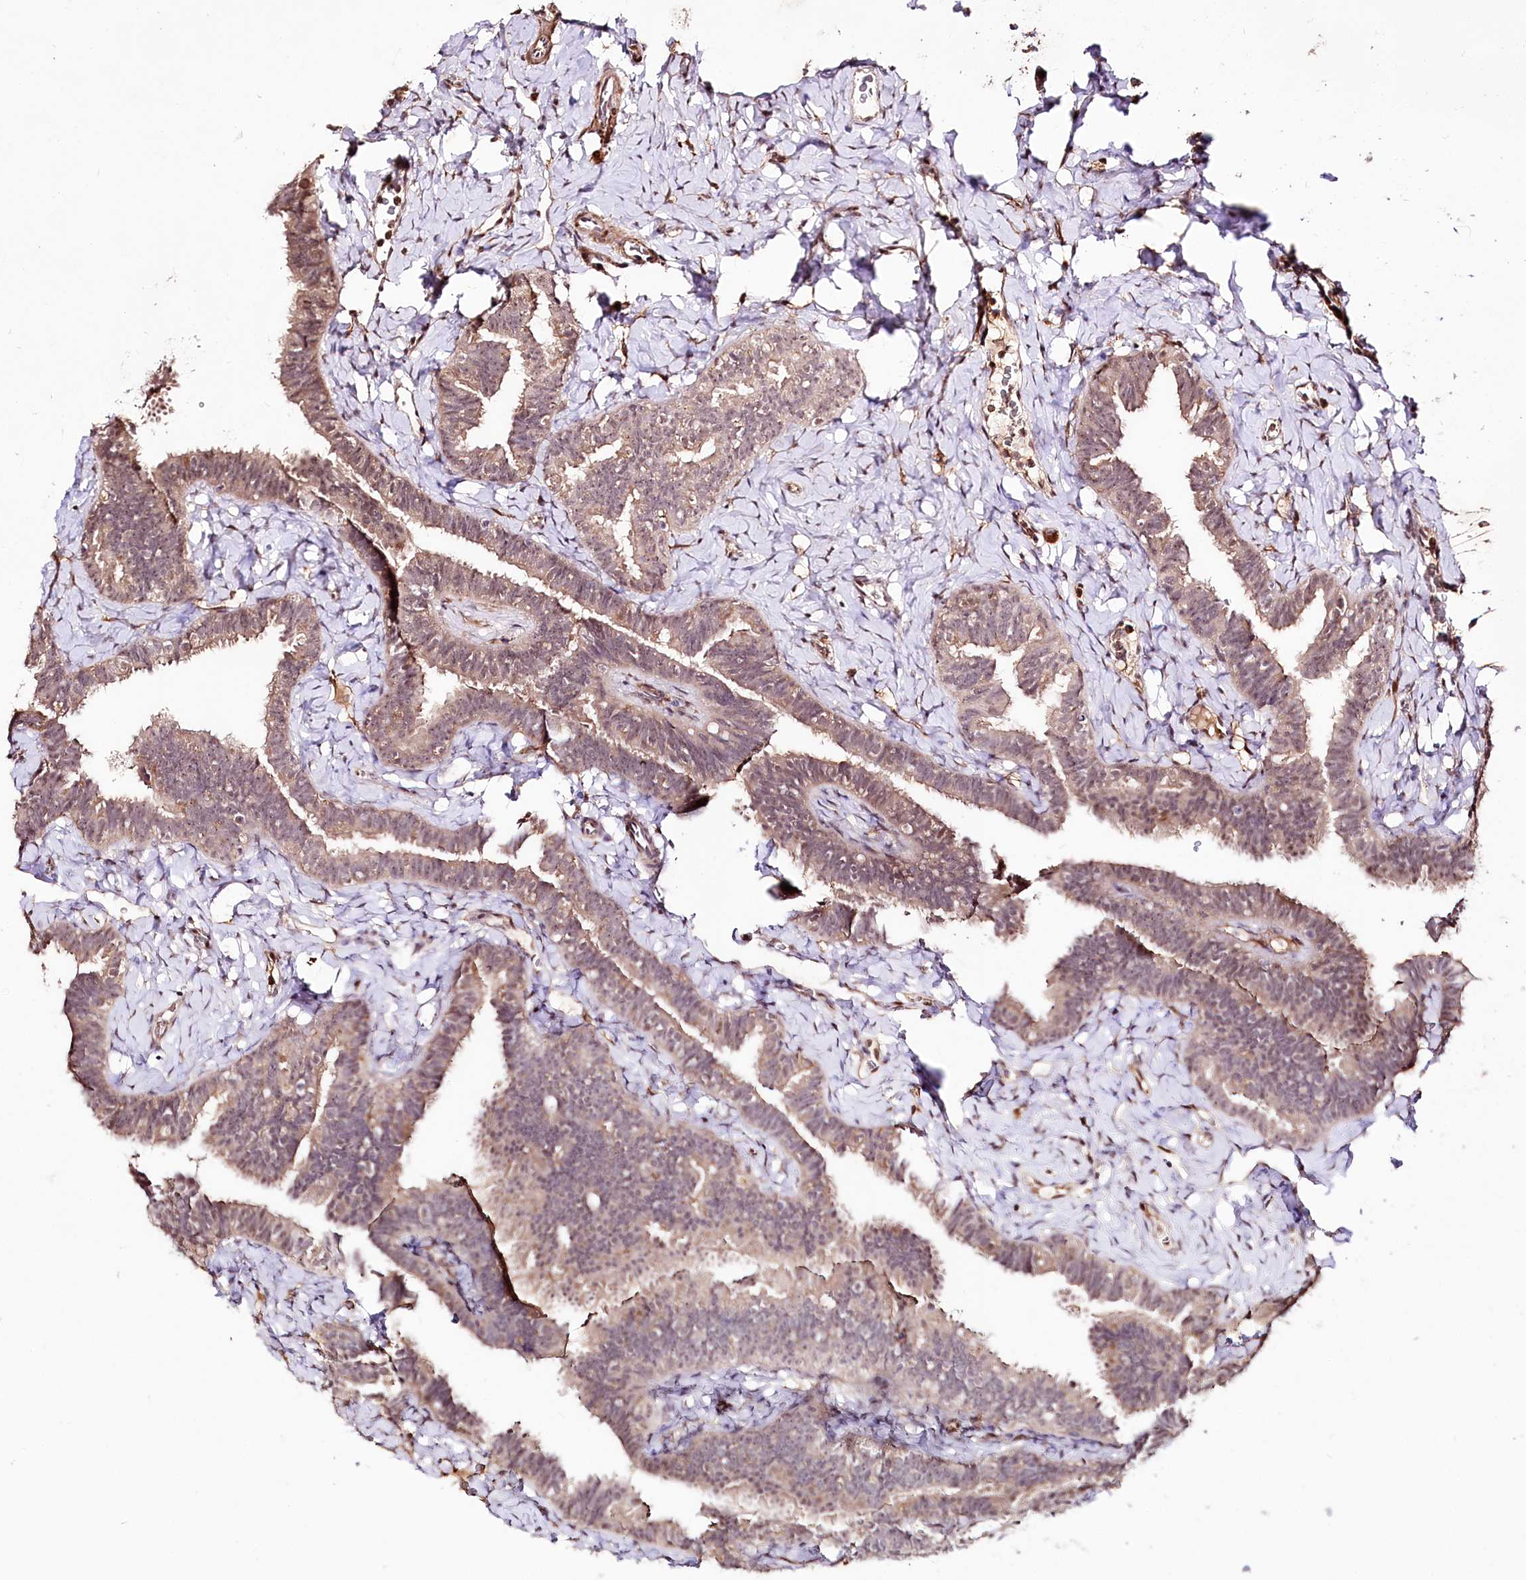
{"staining": {"intensity": "moderate", "quantity": "25%-75%", "location": "cytoplasmic/membranous,nuclear"}, "tissue": "fallopian tube", "cell_type": "Glandular cells", "image_type": "normal", "snomed": [{"axis": "morphology", "description": "Normal tissue, NOS"}, {"axis": "topography", "description": "Fallopian tube"}], "caption": "Immunohistochemistry histopathology image of benign human fallopian tube stained for a protein (brown), which displays medium levels of moderate cytoplasmic/membranous,nuclear positivity in about 25%-75% of glandular cells.", "gene": "DMP1", "patient": {"sex": "female", "age": 65}}